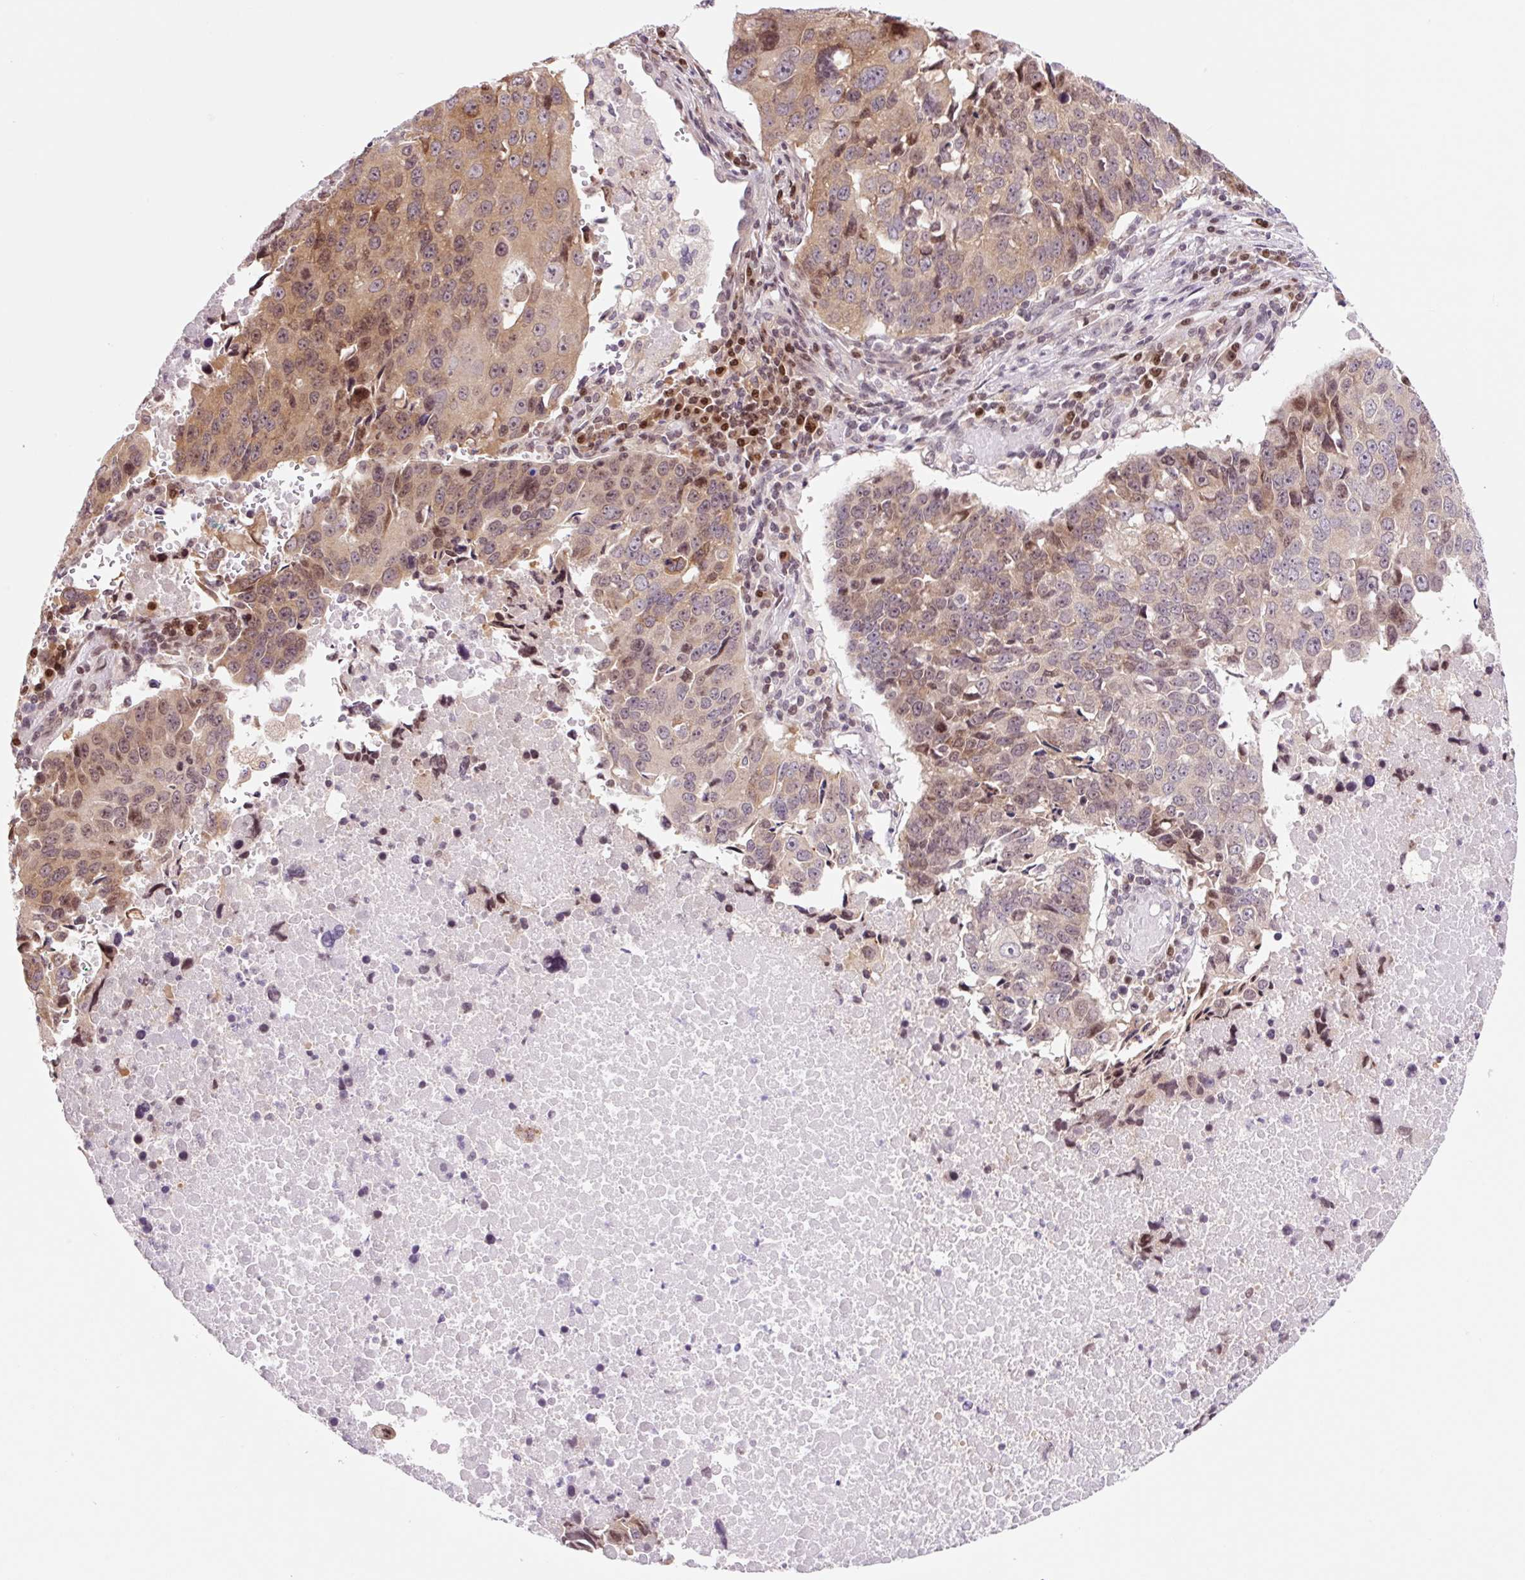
{"staining": {"intensity": "moderate", "quantity": "25%-75%", "location": "cytoplasmic/membranous,nuclear"}, "tissue": "lung cancer", "cell_type": "Tumor cells", "image_type": "cancer", "snomed": [{"axis": "morphology", "description": "Squamous cell carcinoma, NOS"}, {"axis": "topography", "description": "Lung"}], "caption": "Brown immunohistochemical staining in human lung cancer (squamous cell carcinoma) displays moderate cytoplasmic/membranous and nuclear expression in approximately 25%-75% of tumor cells.", "gene": "RPL41", "patient": {"sex": "female", "age": 66}}